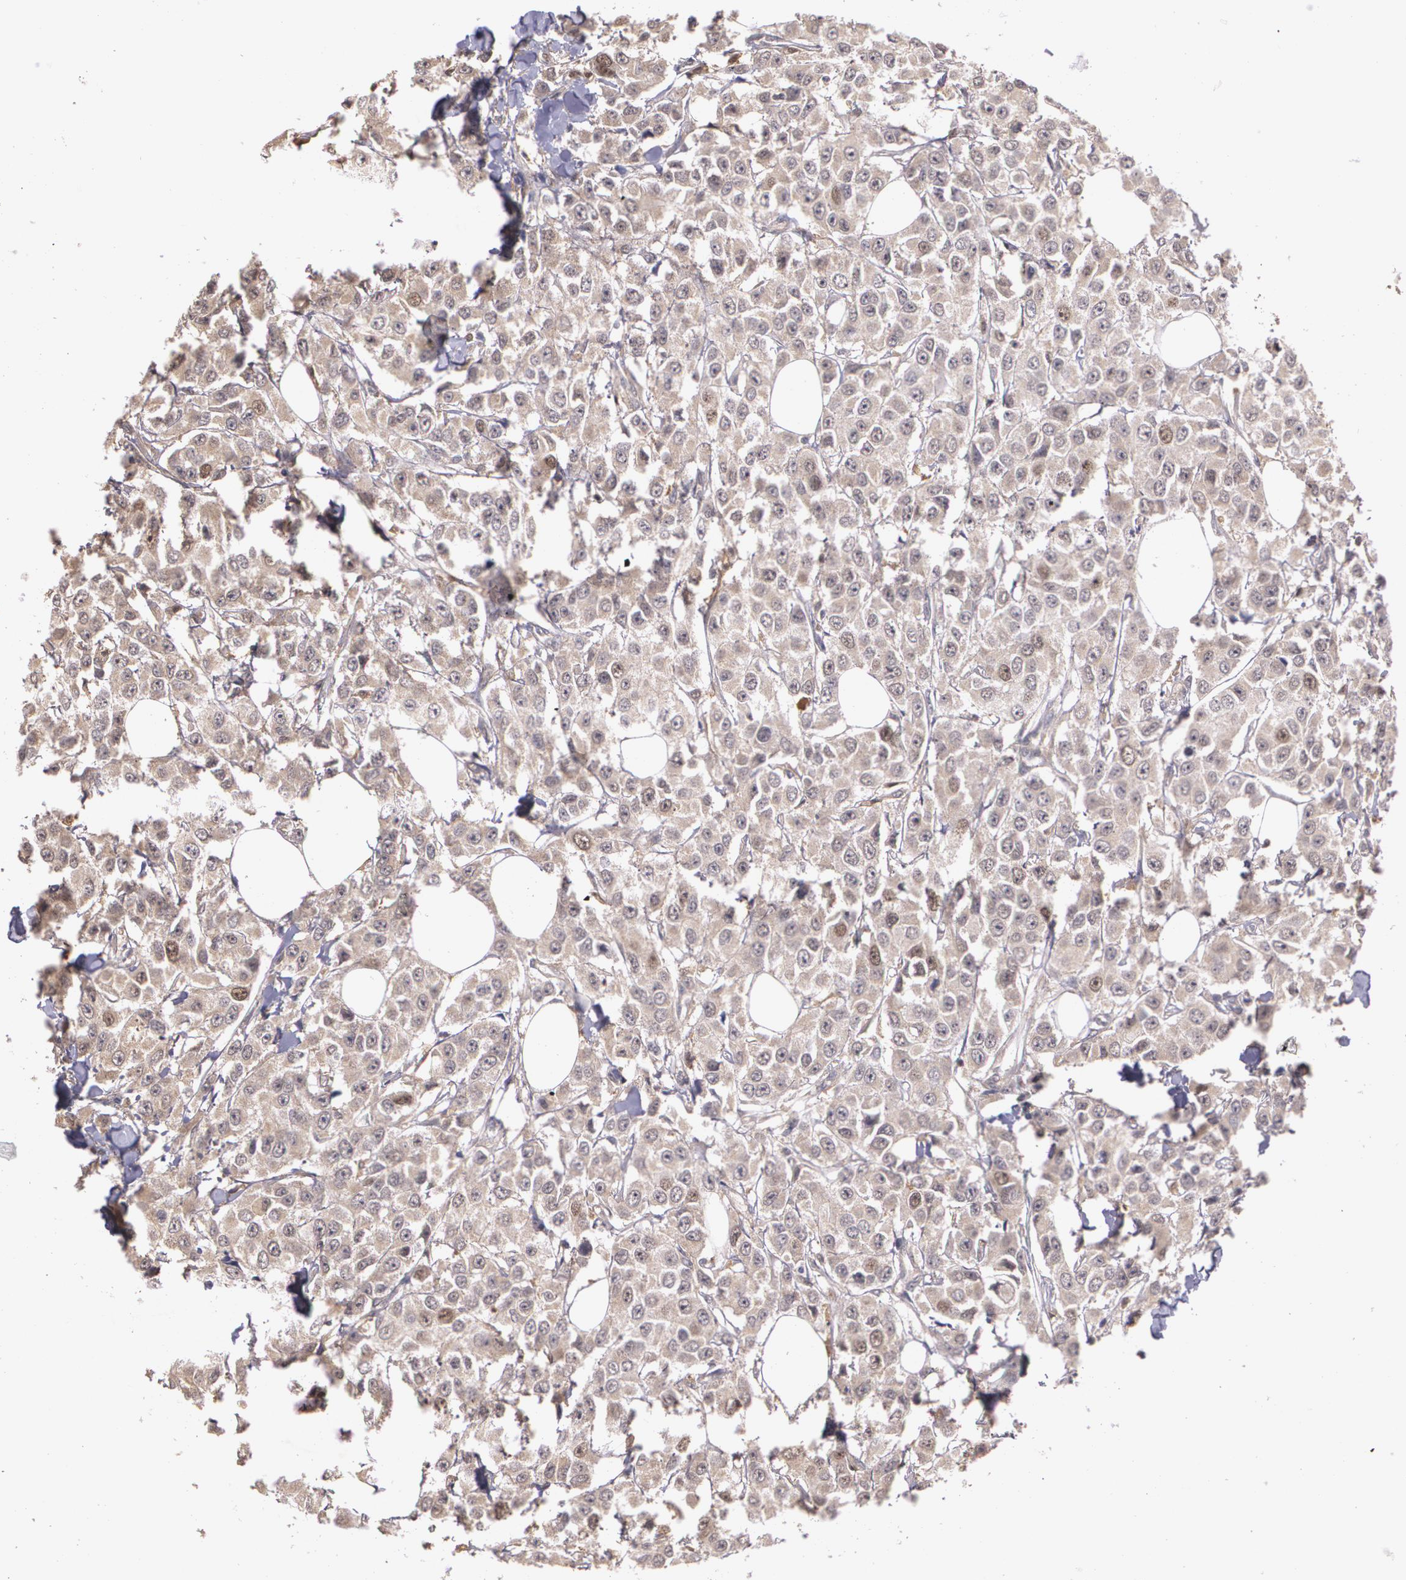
{"staining": {"intensity": "weak", "quantity": "<25%", "location": "cytoplasmic/membranous,nuclear"}, "tissue": "breast cancer", "cell_type": "Tumor cells", "image_type": "cancer", "snomed": [{"axis": "morphology", "description": "Duct carcinoma"}, {"axis": "topography", "description": "Breast"}], "caption": "The micrograph reveals no significant expression in tumor cells of breast cancer. Brightfield microscopy of immunohistochemistry stained with DAB (brown) and hematoxylin (blue), captured at high magnification.", "gene": "BRCA1", "patient": {"sex": "female", "age": 58}}